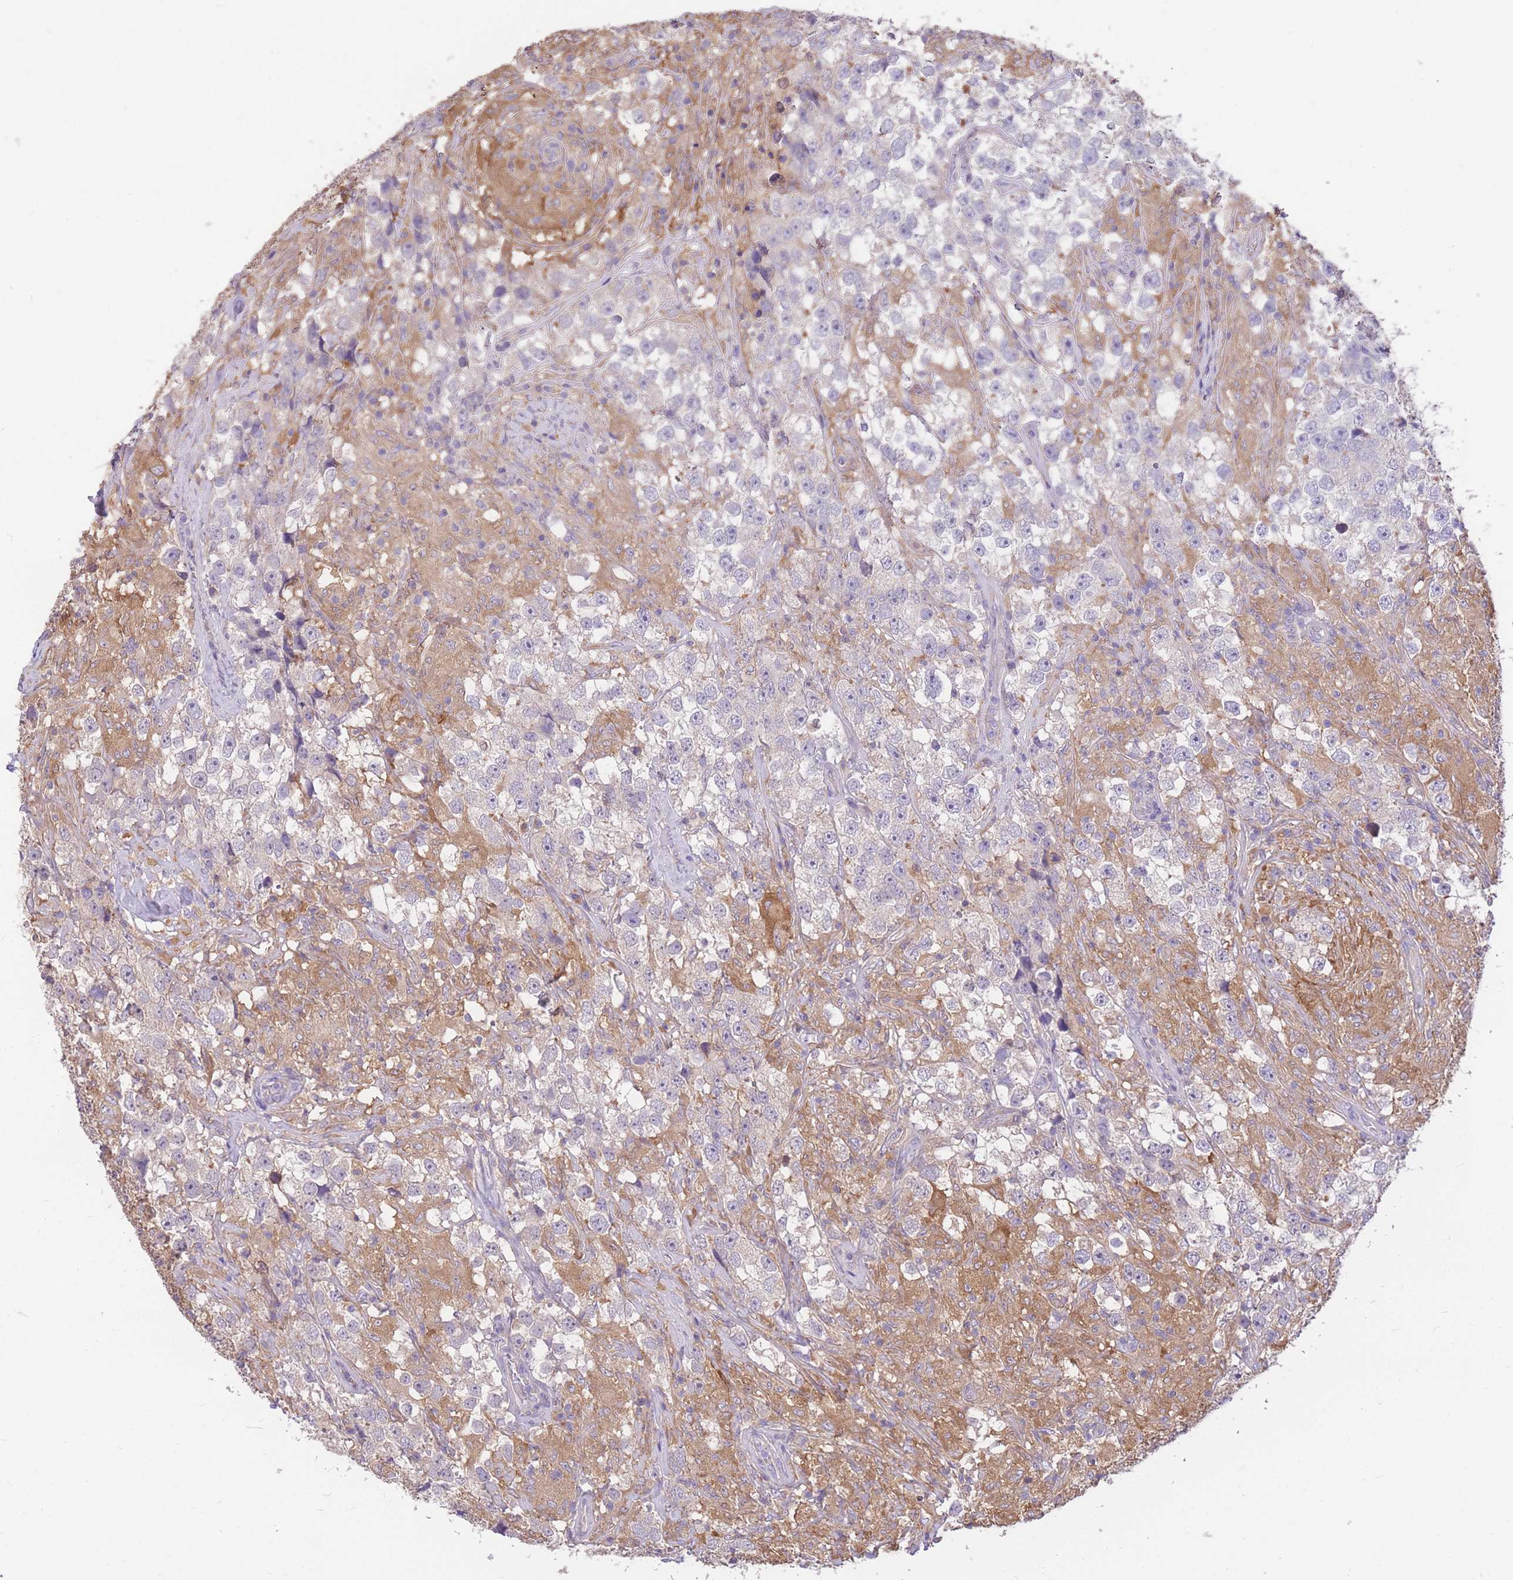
{"staining": {"intensity": "negative", "quantity": "none", "location": "none"}, "tissue": "testis cancer", "cell_type": "Tumor cells", "image_type": "cancer", "snomed": [{"axis": "morphology", "description": "Seminoma, NOS"}, {"axis": "topography", "description": "Testis"}], "caption": "IHC micrograph of neoplastic tissue: testis seminoma stained with DAB exhibits no significant protein expression in tumor cells. (DAB IHC, high magnification).", "gene": "OR5T1", "patient": {"sex": "male", "age": 46}}